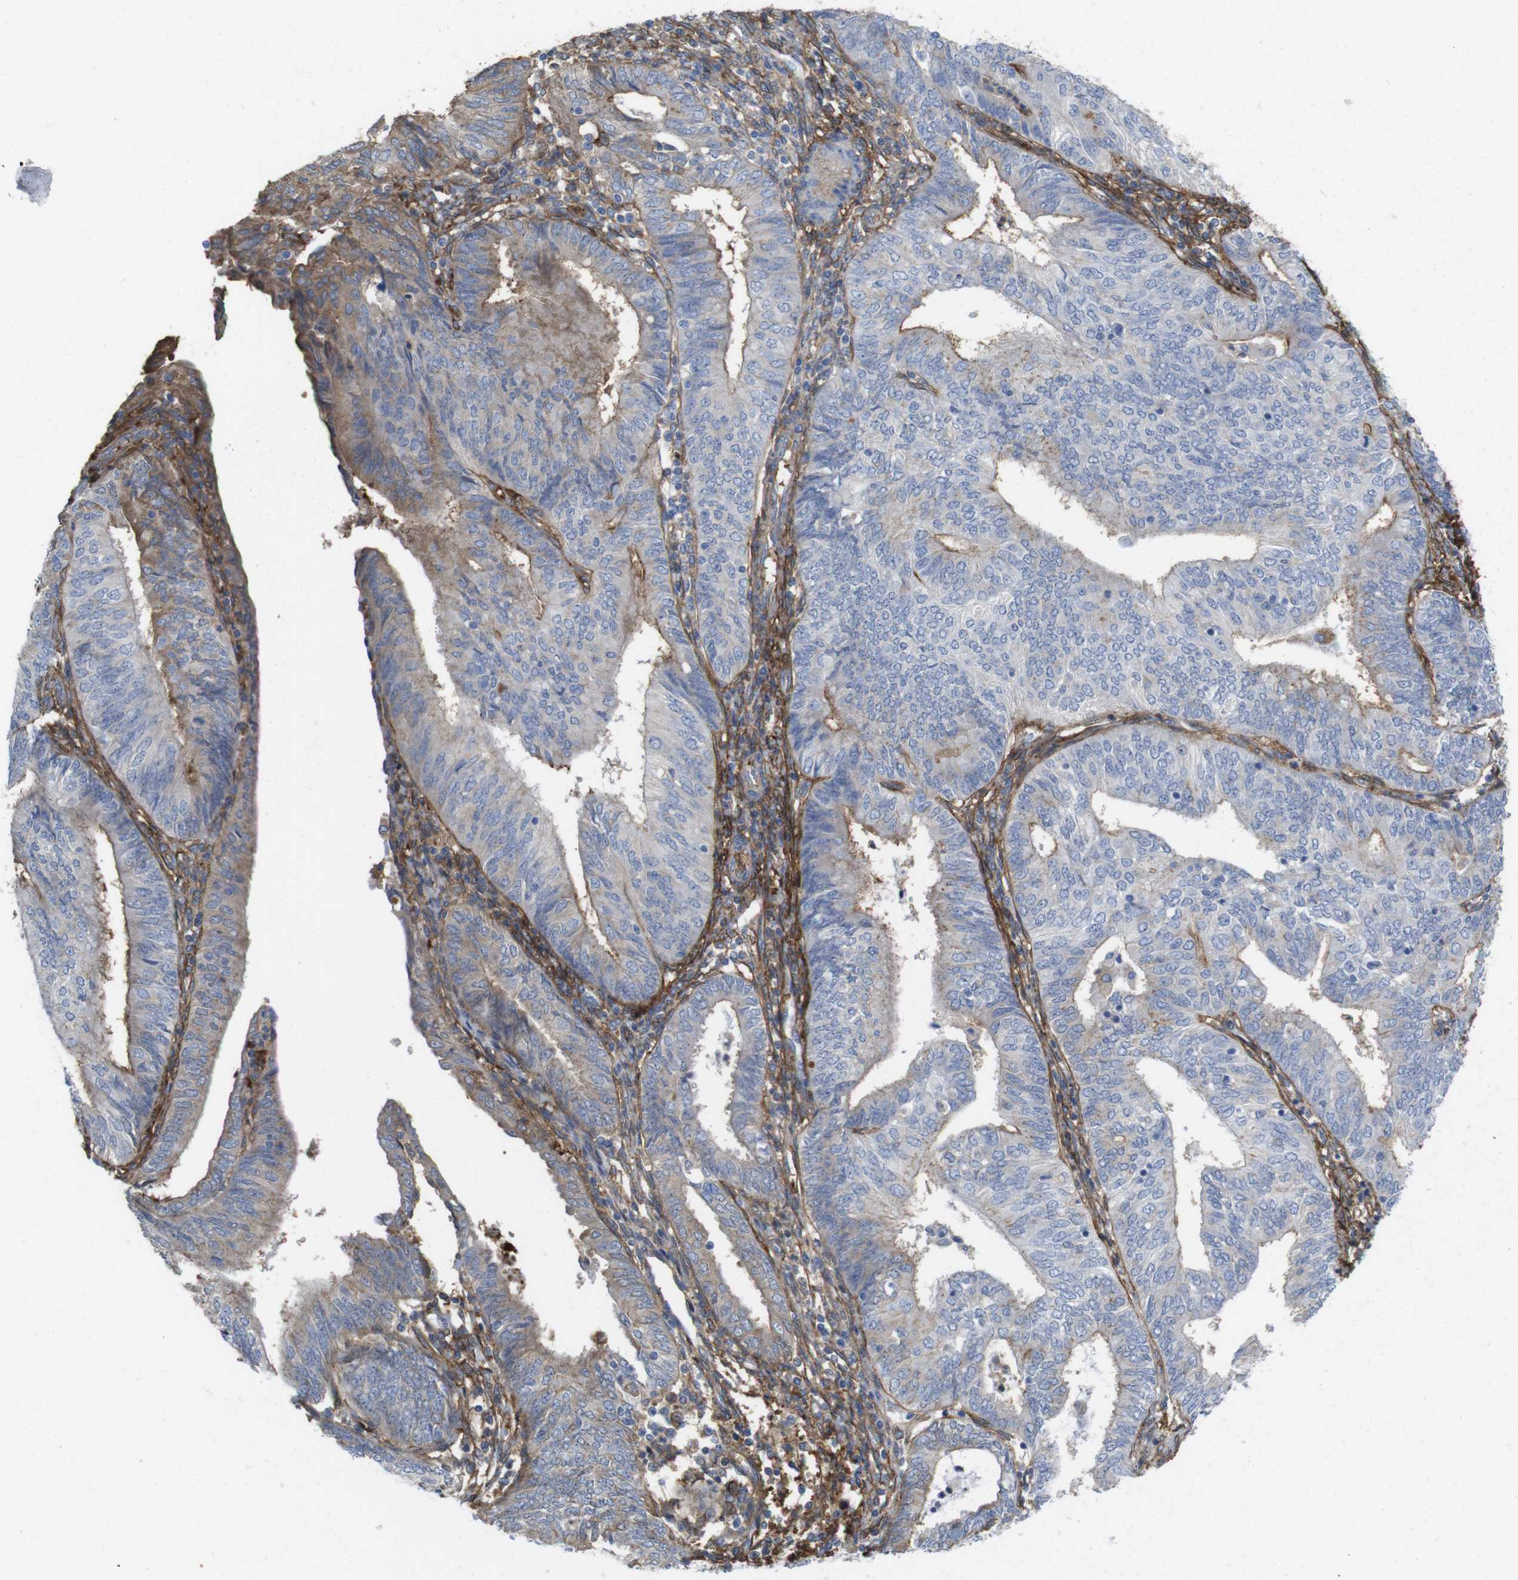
{"staining": {"intensity": "moderate", "quantity": "25%-75%", "location": "cytoplasmic/membranous"}, "tissue": "endometrial cancer", "cell_type": "Tumor cells", "image_type": "cancer", "snomed": [{"axis": "morphology", "description": "Adenocarcinoma, NOS"}, {"axis": "topography", "description": "Endometrium"}], "caption": "This is an image of immunohistochemistry (IHC) staining of adenocarcinoma (endometrial), which shows moderate staining in the cytoplasmic/membranous of tumor cells.", "gene": "CYBRD1", "patient": {"sex": "female", "age": 58}}